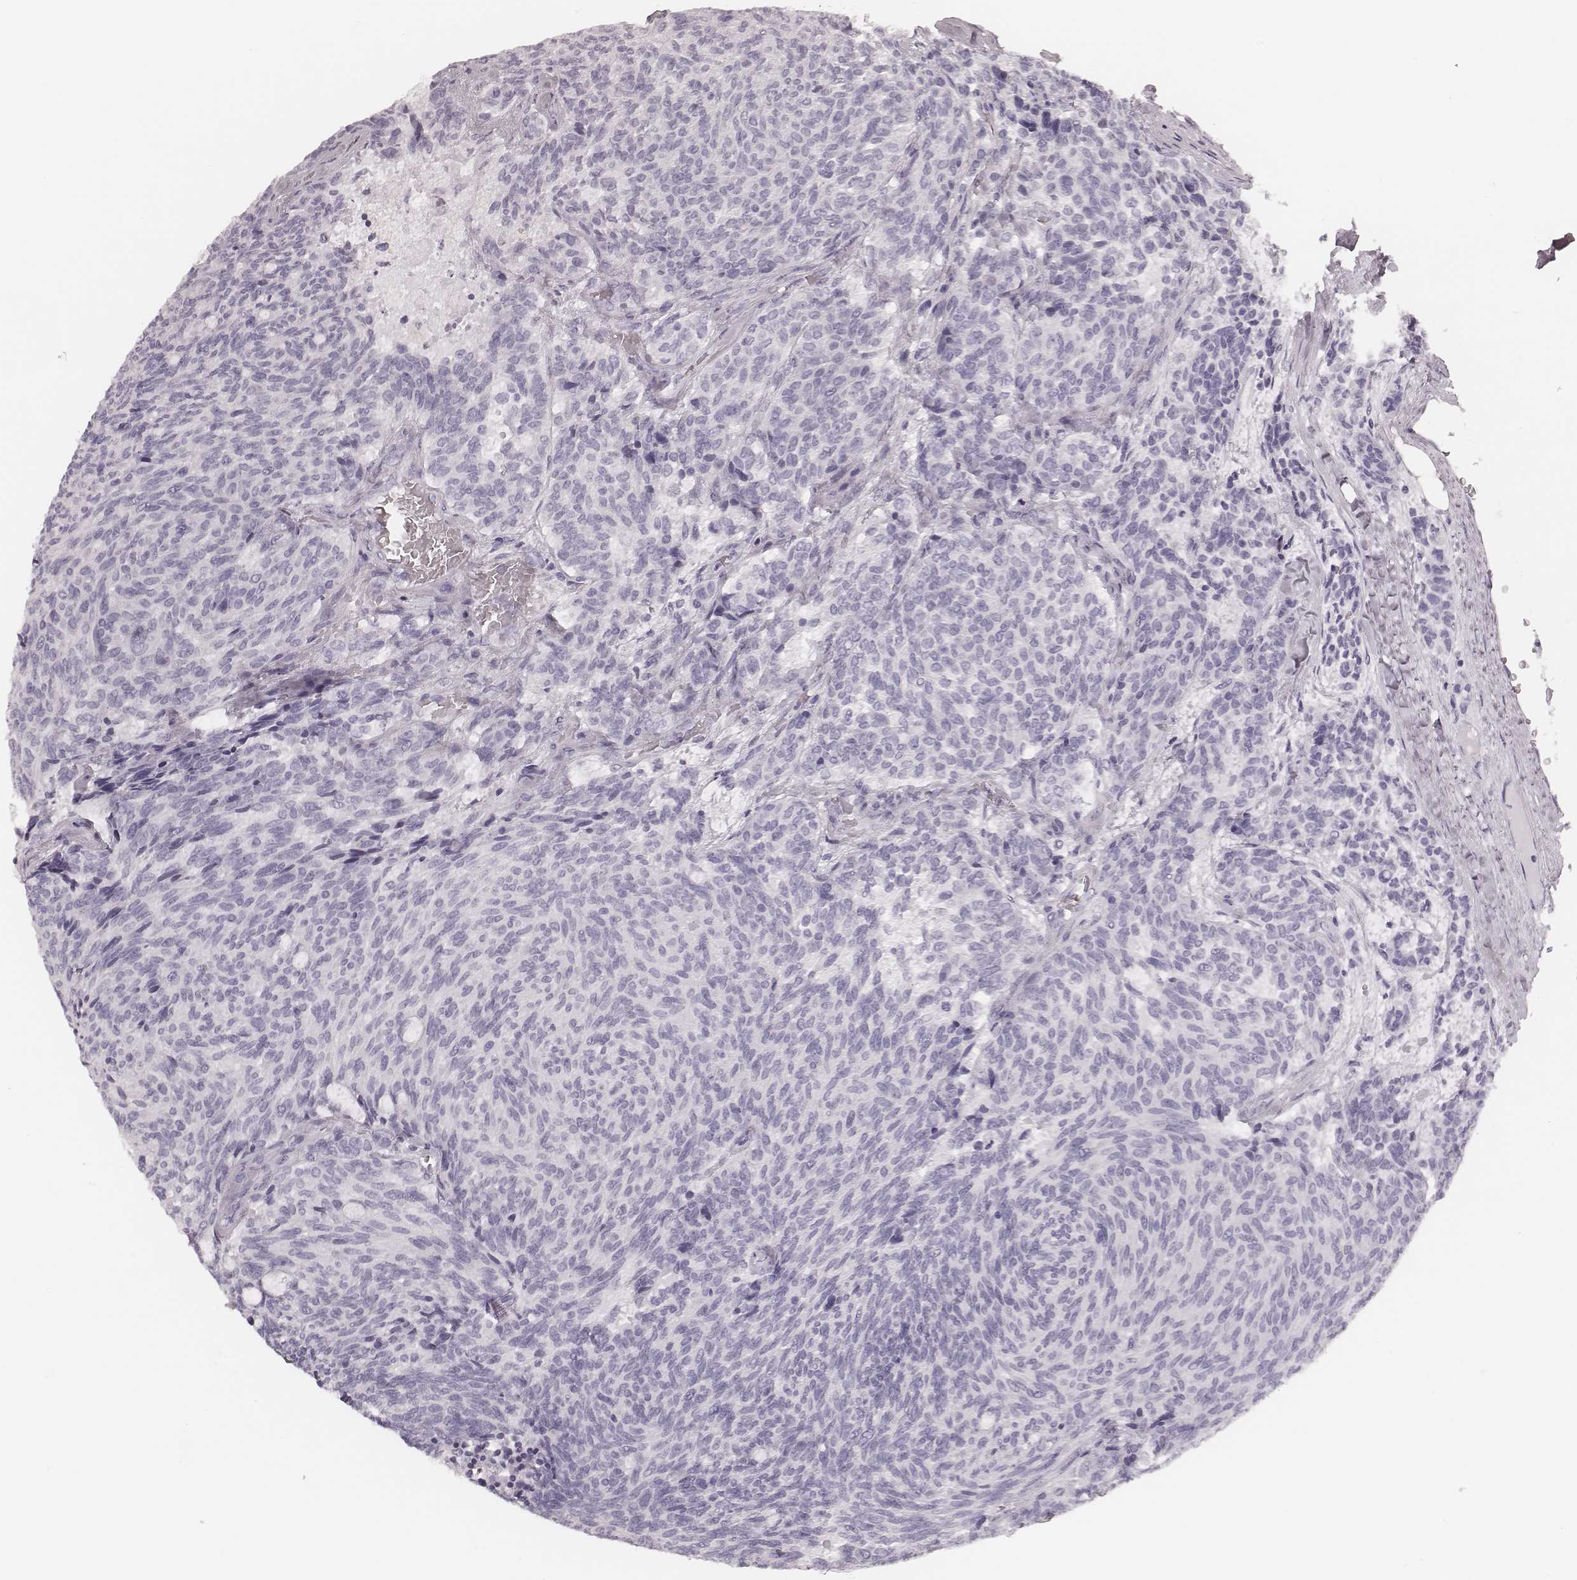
{"staining": {"intensity": "negative", "quantity": "none", "location": "none"}, "tissue": "carcinoid", "cell_type": "Tumor cells", "image_type": "cancer", "snomed": [{"axis": "morphology", "description": "Carcinoid, malignant, NOS"}, {"axis": "topography", "description": "Pancreas"}], "caption": "This histopathology image is of carcinoid stained with immunohistochemistry (IHC) to label a protein in brown with the nuclei are counter-stained blue. There is no positivity in tumor cells. (DAB IHC, high magnification).", "gene": "MSX1", "patient": {"sex": "female", "age": 54}}